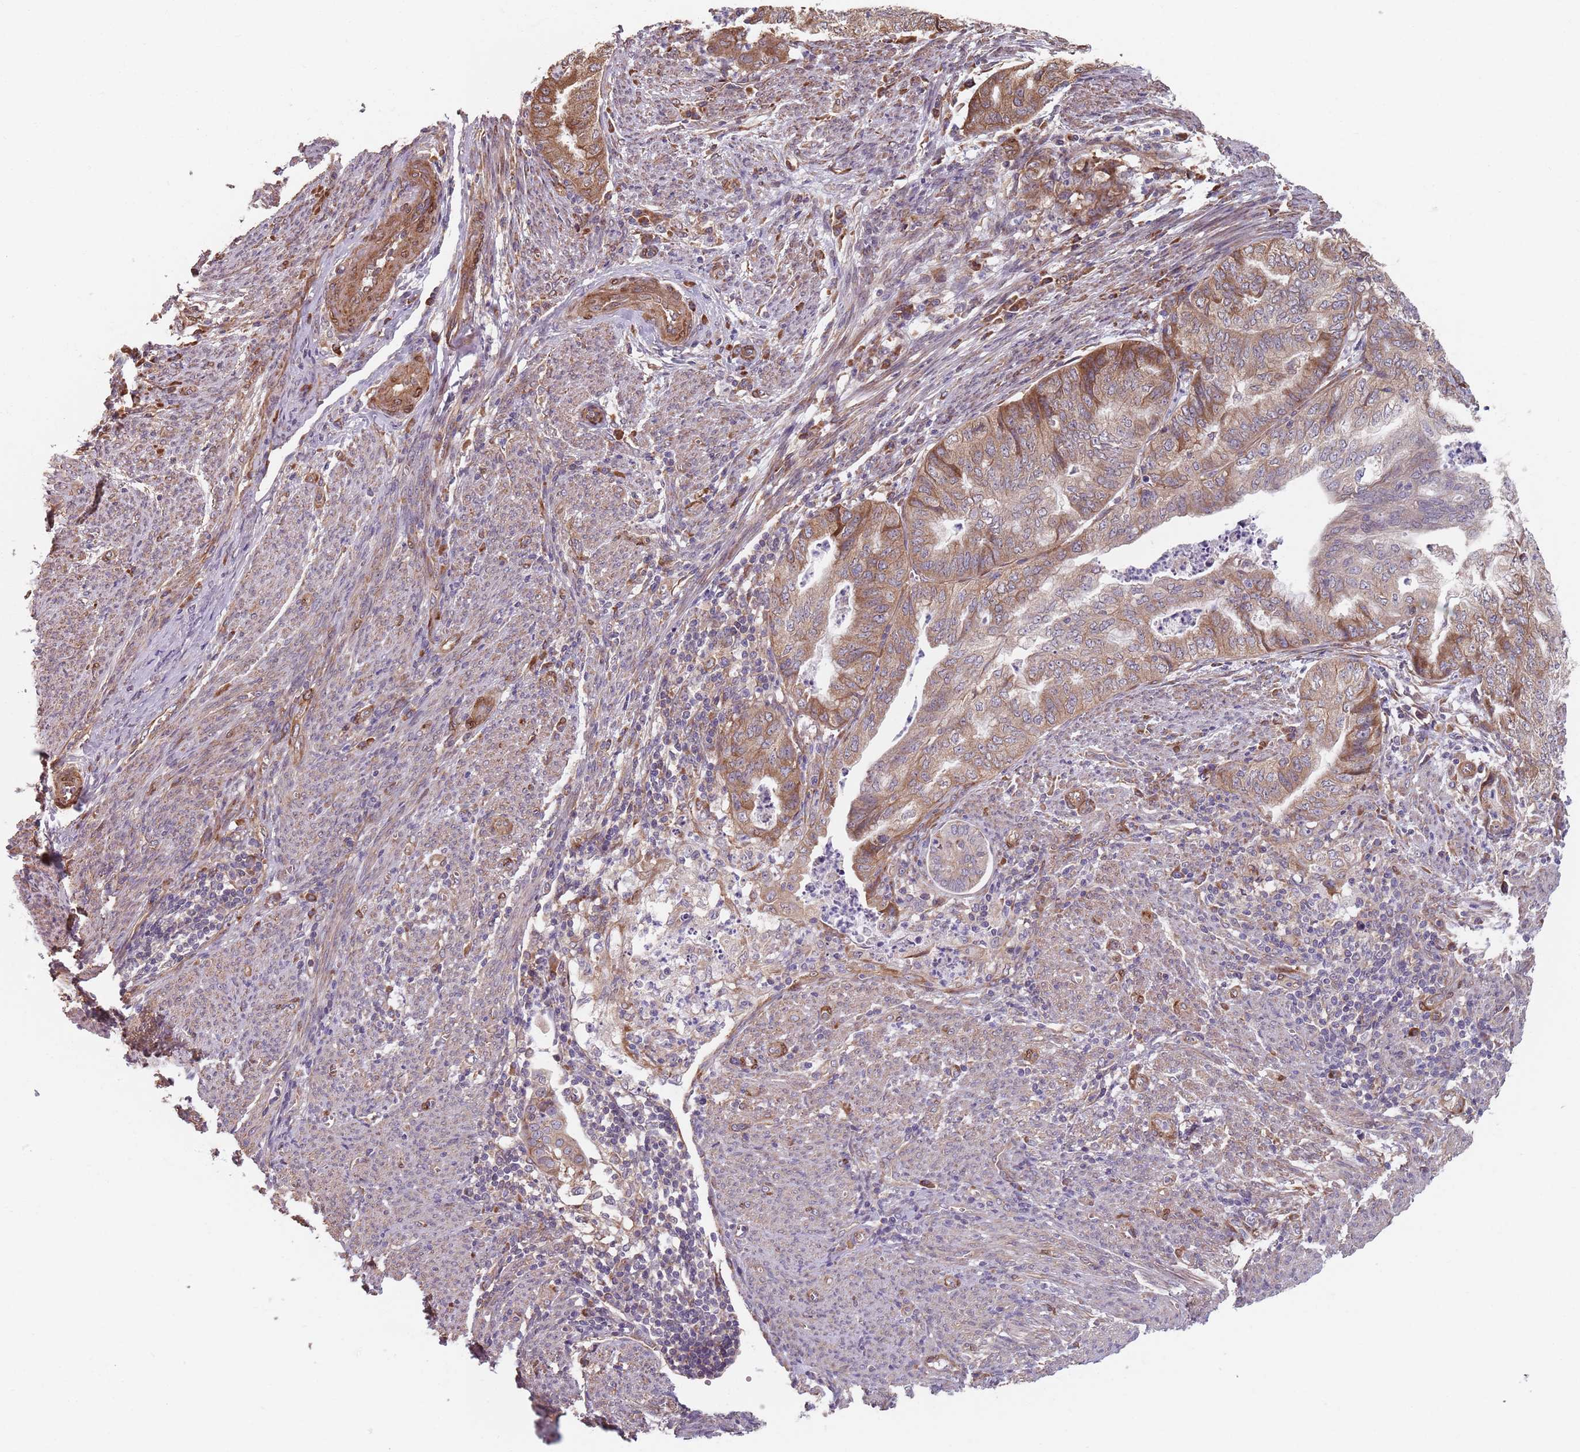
{"staining": {"intensity": "moderate", "quantity": "25%-75%", "location": "cytoplasmic/membranous"}, "tissue": "endometrial cancer", "cell_type": "Tumor cells", "image_type": "cancer", "snomed": [{"axis": "morphology", "description": "Adenocarcinoma, NOS"}, {"axis": "topography", "description": "Endometrium"}], "caption": "High-power microscopy captured an immunohistochemistry histopathology image of adenocarcinoma (endometrial), revealing moderate cytoplasmic/membranous staining in approximately 25%-75% of tumor cells. Nuclei are stained in blue.", "gene": "NOTCH3", "patient": {"sex": "female", "age": 79}}